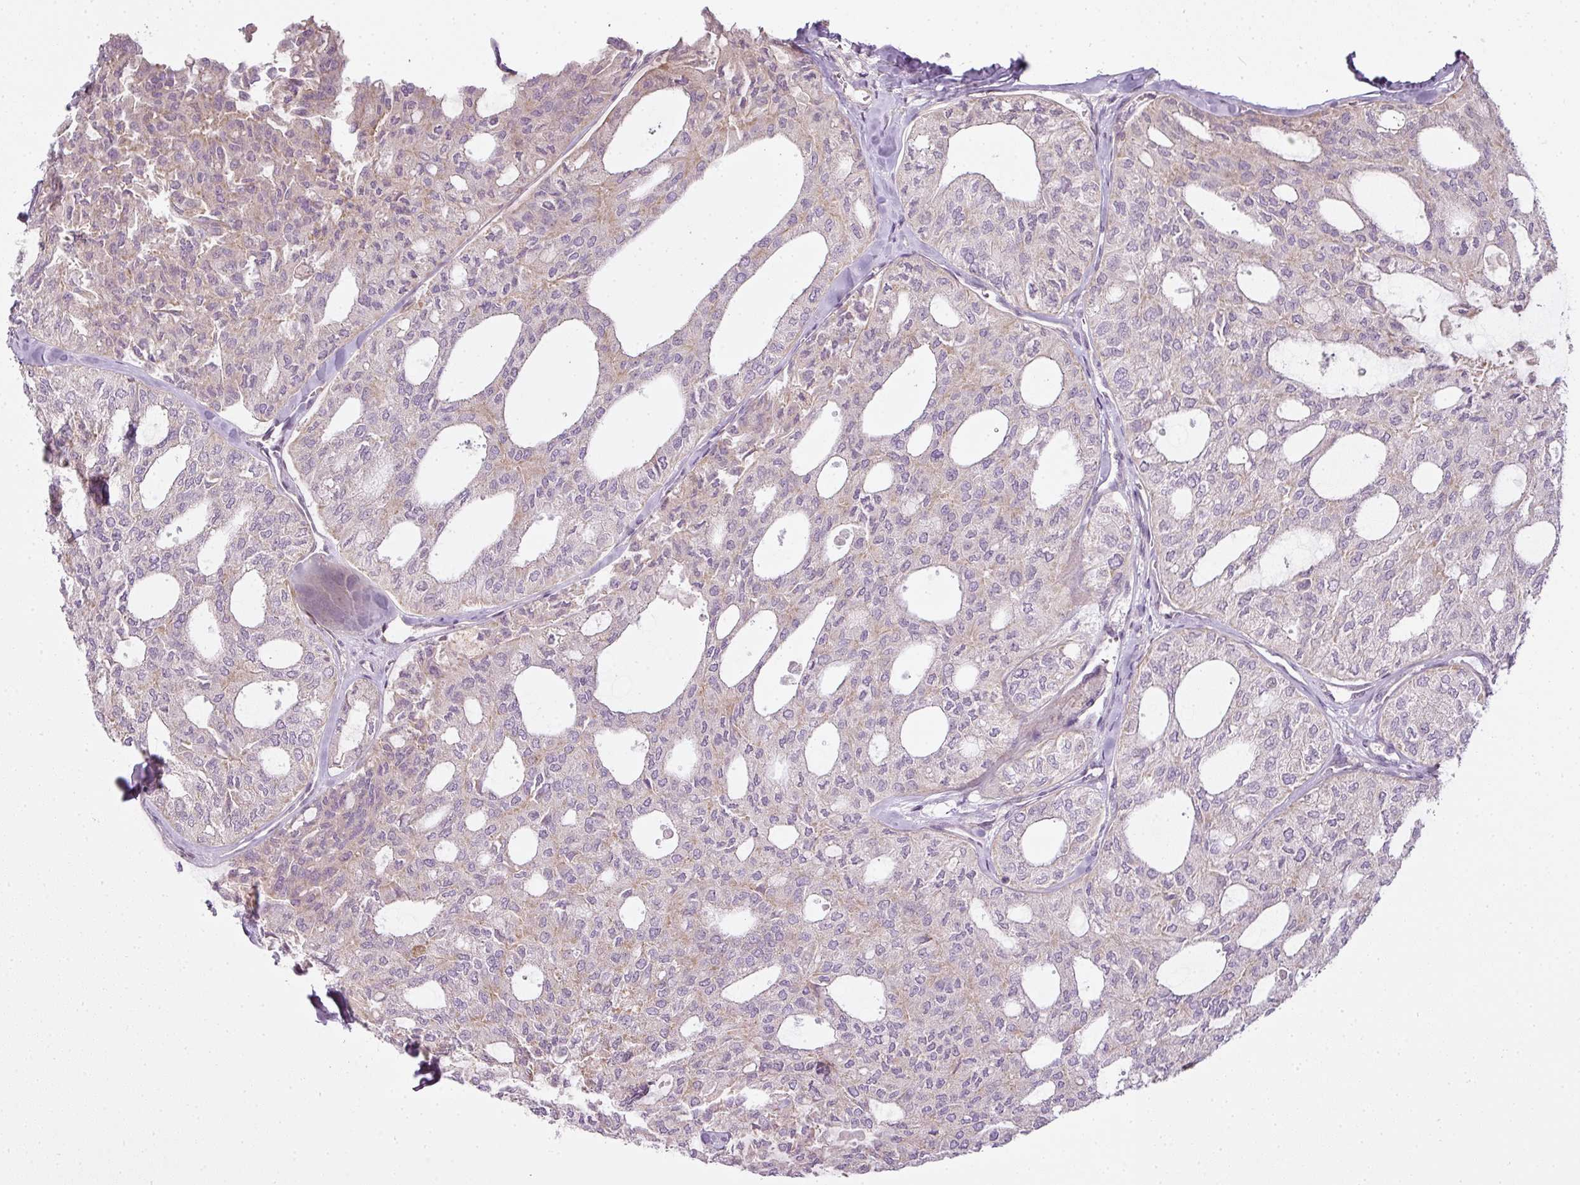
{"staining": {"intensity": "weak", "quantity": "<25%", "location": "cytoplasmic/membranous"}, "tissue": "thyroid cancer", "cell_type": "Tumor cells", "image_type": "cancer", "snomed": [{"axis": "morphology", "description": "Follicular adenoma carcinoma, NOS"}, {"axis": "topography", "description": "Thyroid gland"}], "caption": "Immunohistochemistry photomicrograph of neoplastic tissue: human thyroid cancer (follicular adenoma carcinoma) stained with DAB (3,3'-diaminobenzidine) exhibits no significant protein expression in tumor cells.", "gene": "LY75", "patient": {"sex": "male", "age": 75}}